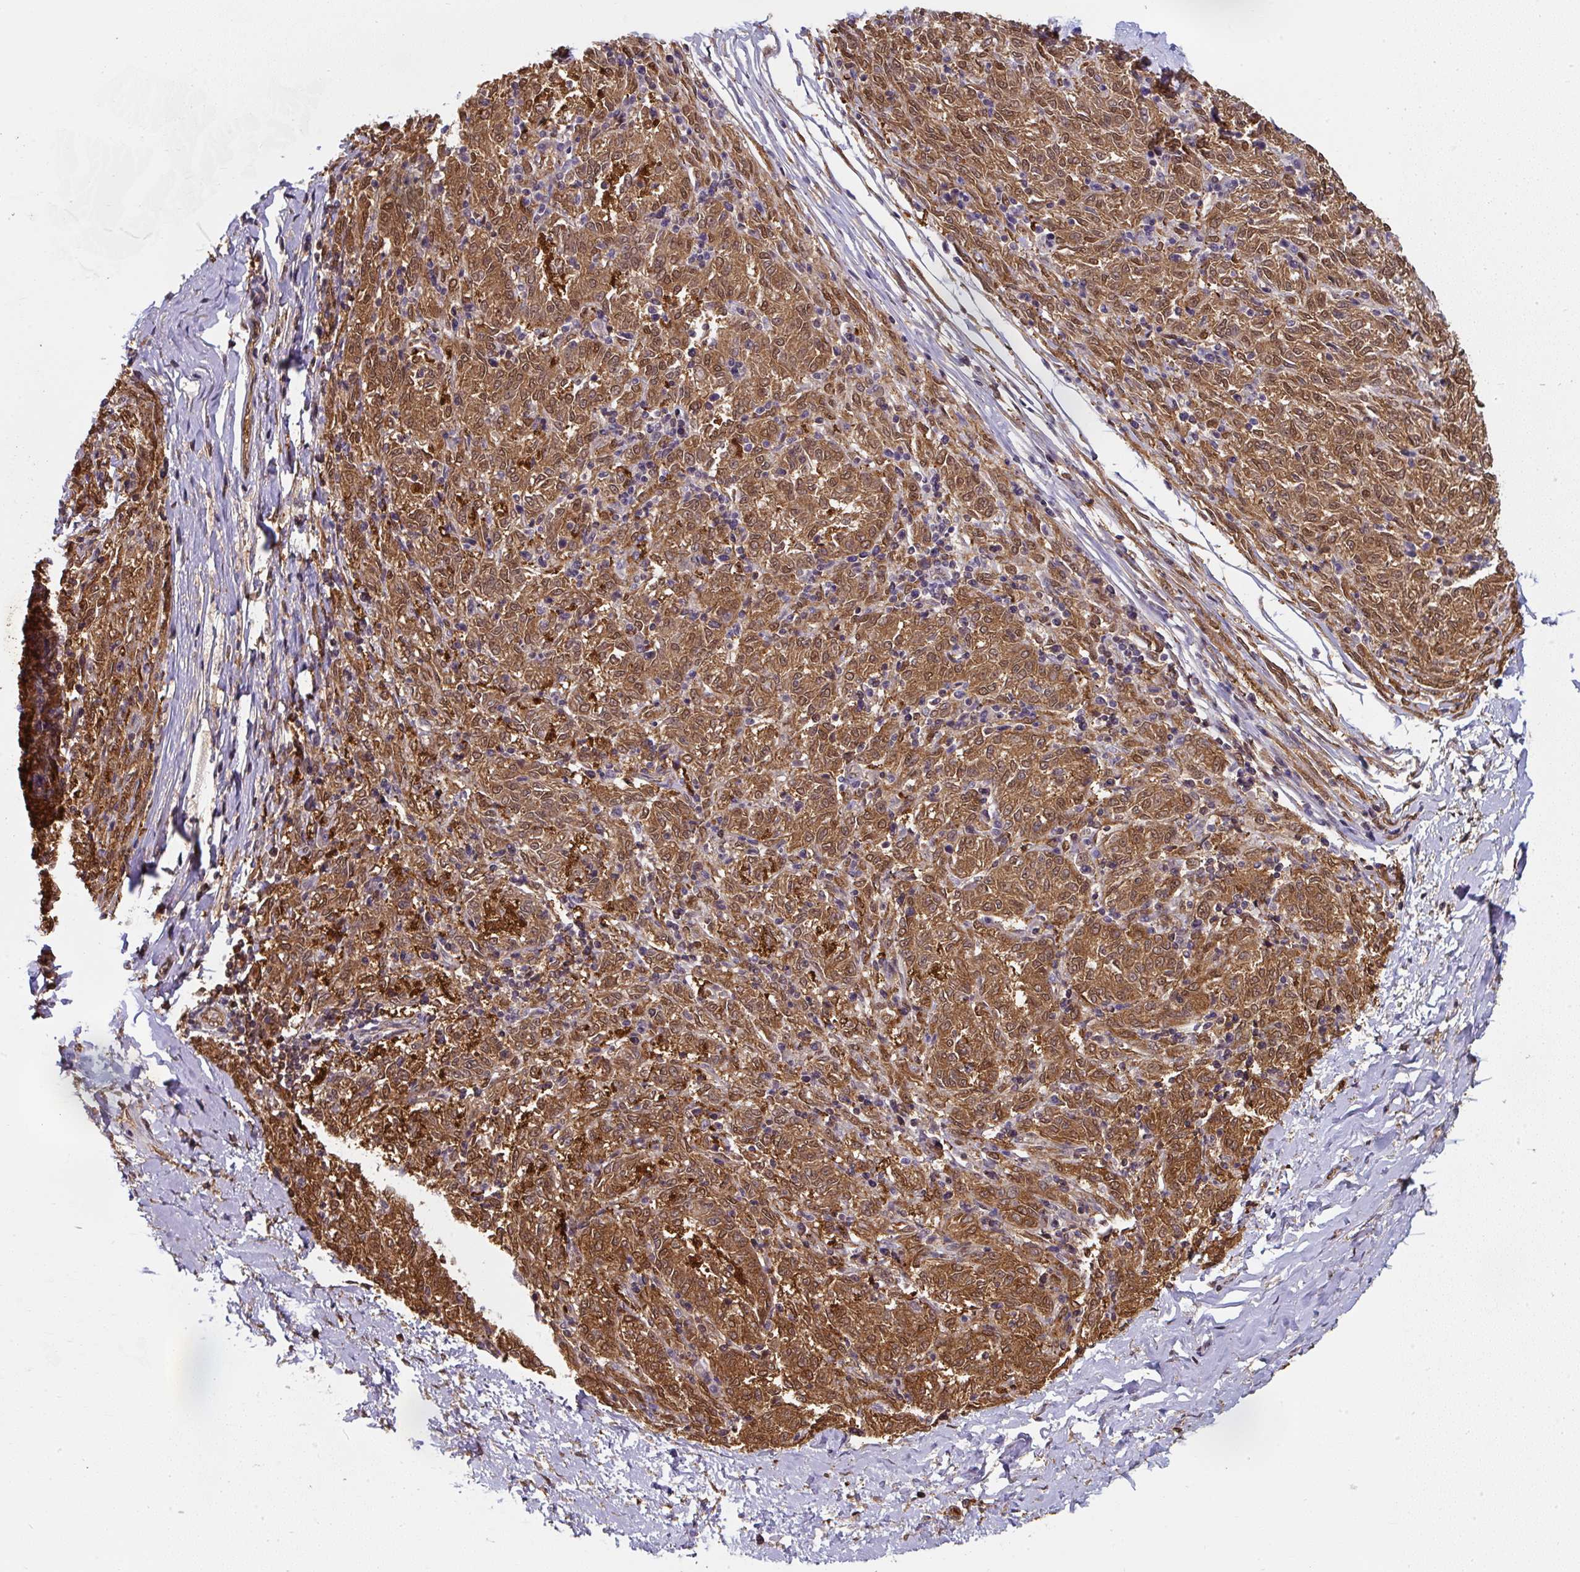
{"staining": {"intensity": "moderate", "quantity": "25%-75%", "location": "cytoplasmic/membranous"}, "tissue": "melanoma", "cell_type": "Tumor cells", "image_type": "cancer", "snomed": [{"axis": "morphology", "description": "Malignant melanoma, NOS"}, {"axis": "topography", "description": "Skin"}], "caption": "Malignant melanoma tissue demonstrates moderate cytoplasmic/membranous expression in approximately 25%-75% of tumor cells, visualized by immunohistochemistry.", "gene": "ST13", "patient": {"sex": "female", "age": 72}}